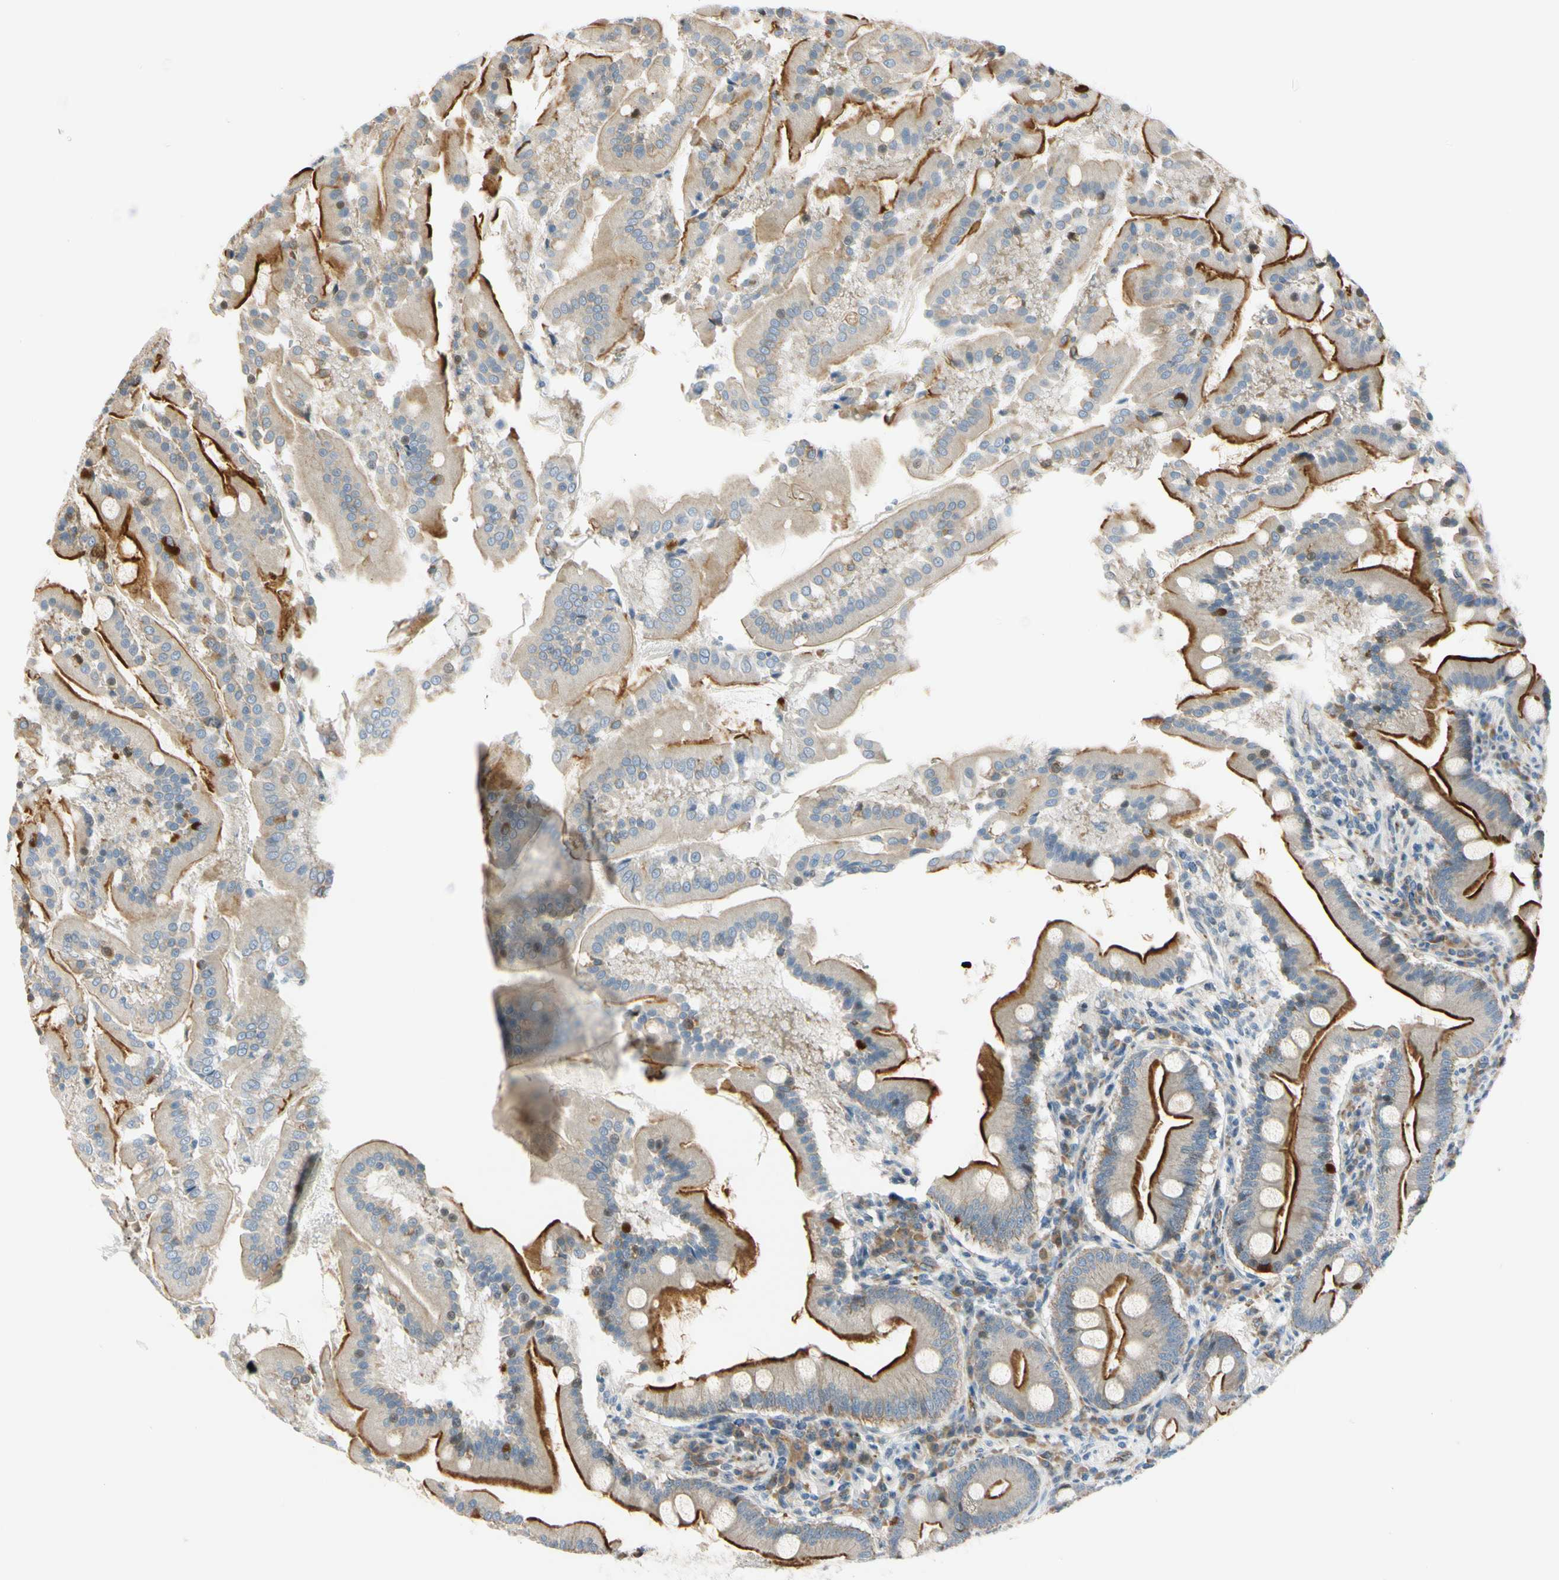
{"staining": {"intensity": "strong", "quantity": ">75%", "location": "cytoplasmic/membranous"}, "tissue": "duodenum", "cell_type": "Glandular cells", "image_type": "normal", "snomed": [{"axis": "morphology", "description": "Normal tissue, NOS"}, {"axis": "topography", "description": "Duodenum"}], "caption": "Immunohistochemical staining of normal duodenum exhibits strong cytoplasmic/membranous protein positivity in about >75% of glandular cells.", "gene": "NPDC1", "patient": {"sex": "male", "age": 50}}